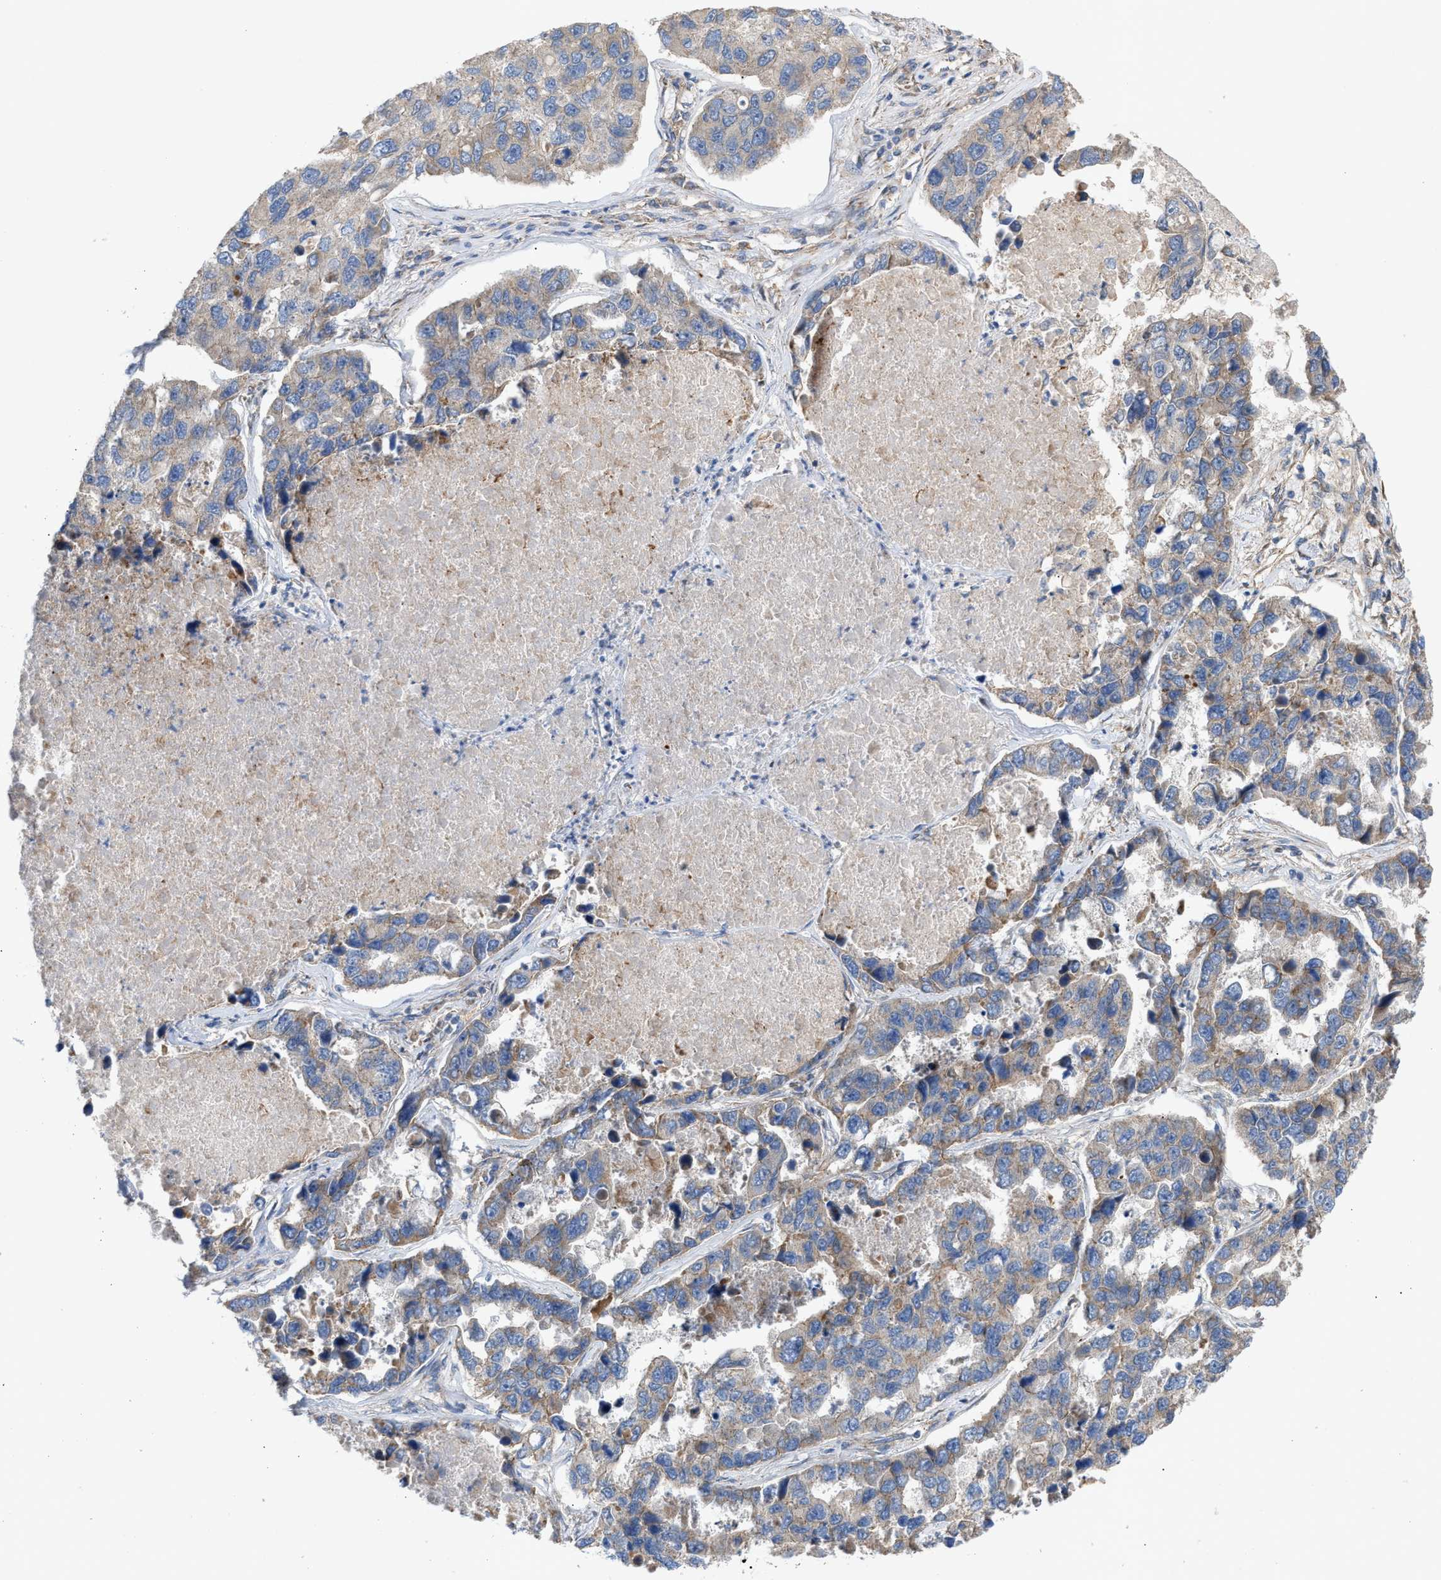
{"staining": {"intensity": "weak", "quantity": "<25%", "location": "cytoplasmic/membranous"}, "tissue": "lung cancer", "cell_type": "Tumor cells", "image_type": "cancer", "snomed": [{"axis": "morphology", "description": "Adenocarcinoma, NOS"}, {"axis": "topography", "description": "Lung"}], "caption": "IHC of lung adenocarcinoma exhibits no staining in tumor cells.", "gene": "OXSM", "patient": {"sex": "male", "age": 64}}